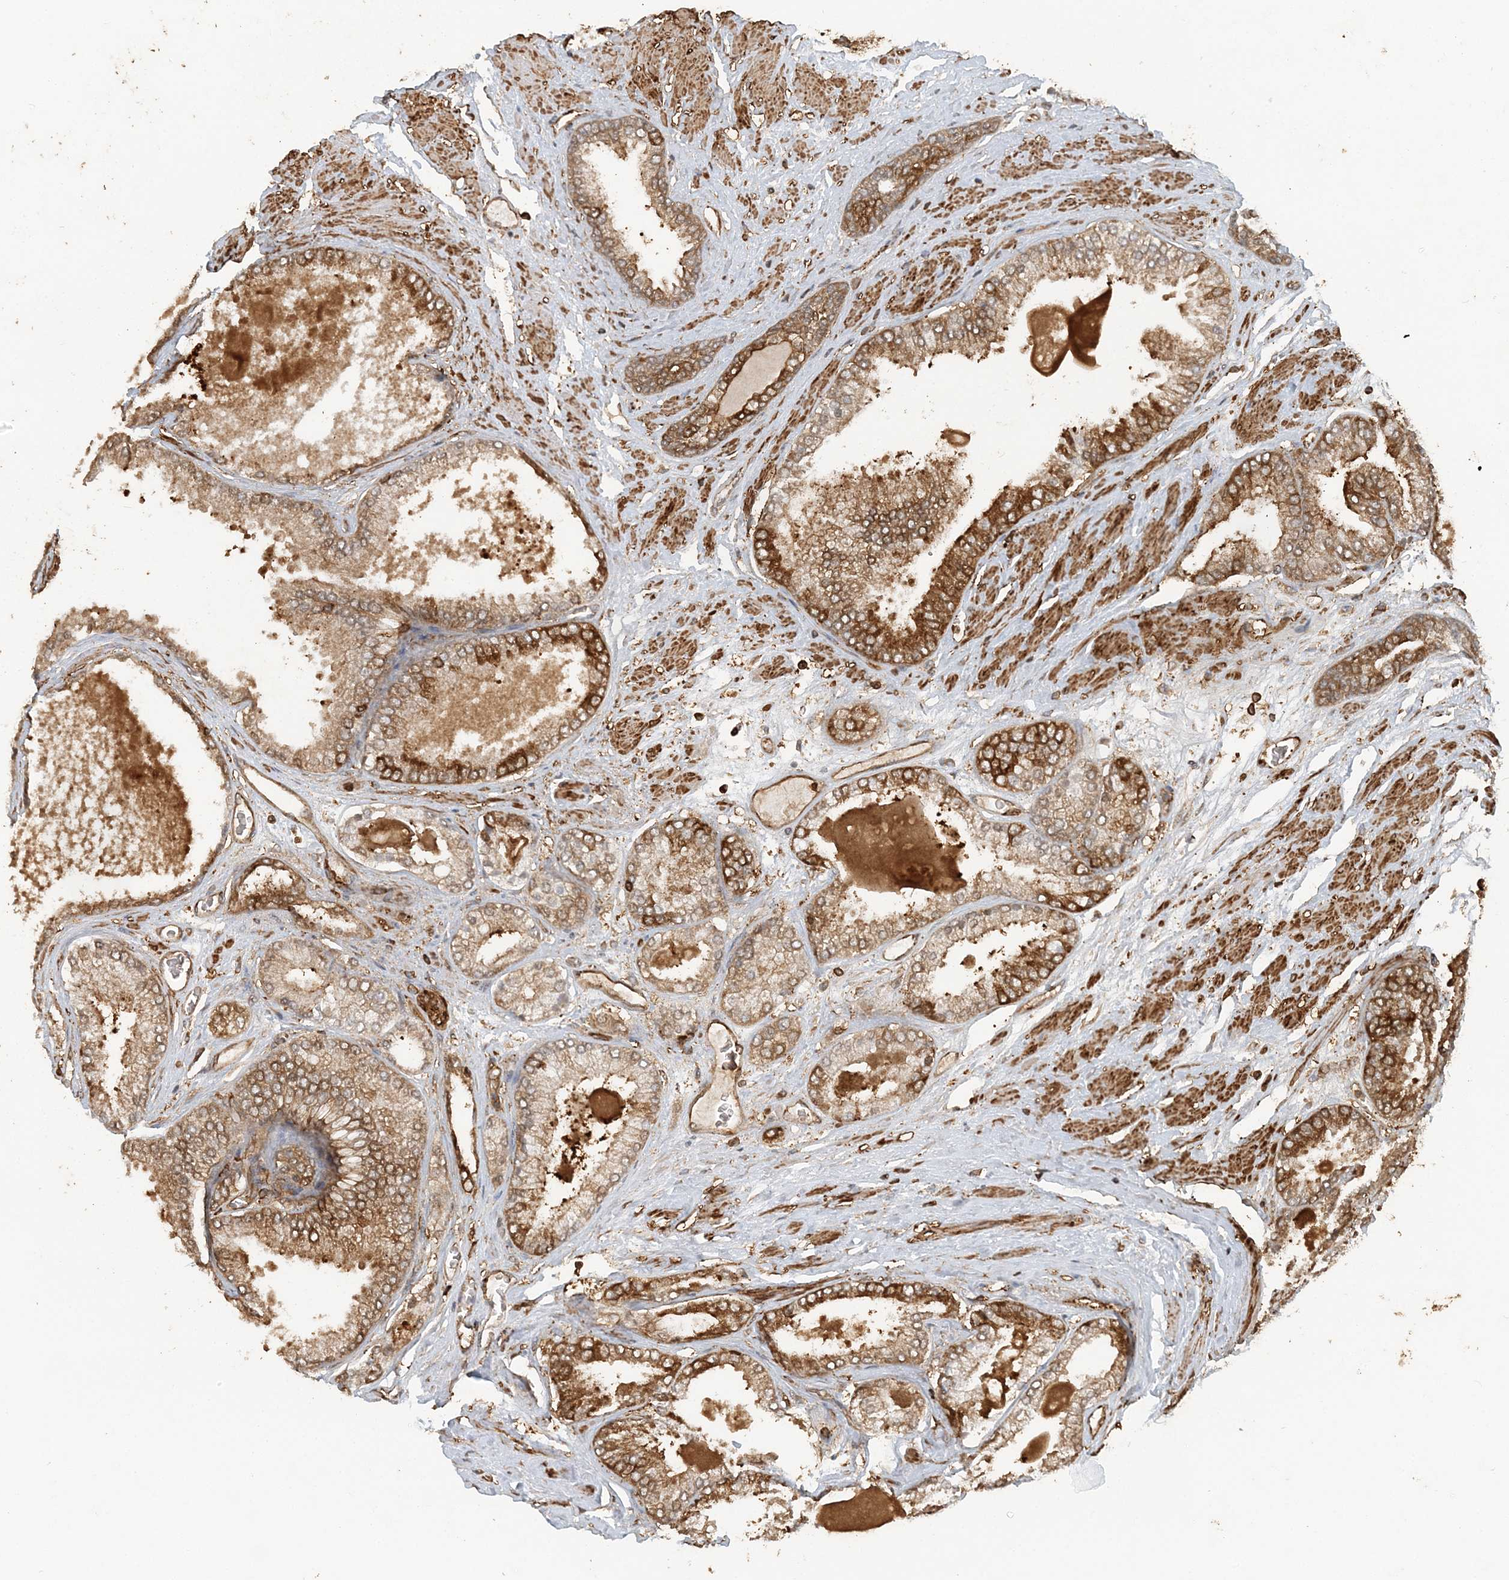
{"staining": {"intensity": "strong", "quantity": "25%-75%", "location": "cytoplasmic/membranous"}, "tissue": "prostate cancer", "cell_type": "Tumor cells", "image_type": "cancer", "snomed": [{"axis": "morphology", "description": "Adenocarcinoma, High grade"}, {"axis": "topography", "description": "Prostate"}], "caption": "High-power microscopy captured an immunohistochemistry (IHC) photomicrograph of prostate adenocarcinoma (high-grade), revealing strong cytoplasmic/membranous staining in approximately 25%-75% of tumor cells.", "gene": "DSTN", "patient": {"sex": "male", "age": 59}}